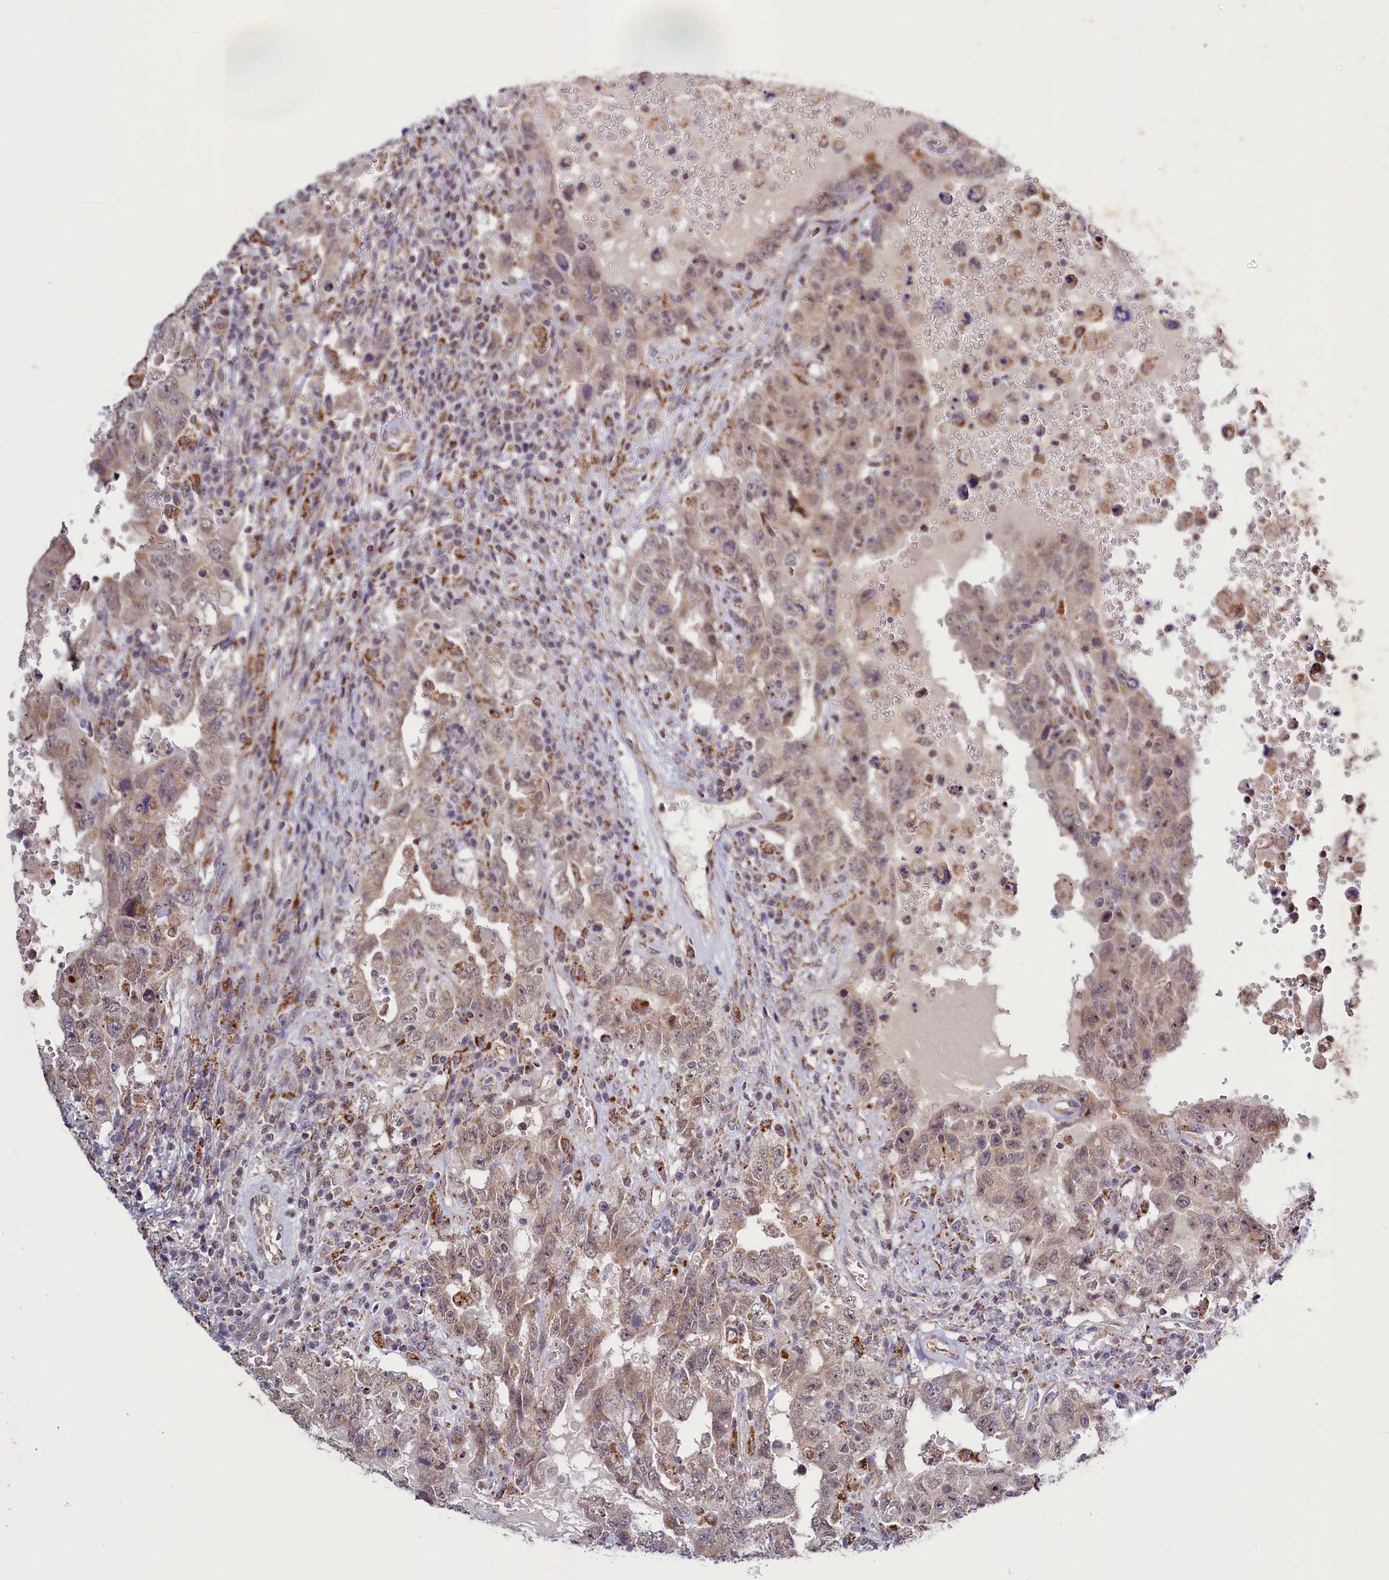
{"staining": {"intensity": "weak", "quantity": ">75%", "location": "cytoplasmic/membranous"}, "tissue": "testis cancer", "cell_type": "Tumor cells", "image_type": "cancer", "snomed": [{"axis": "morphology", "description": "Carcinoma, Embryonal, NOS"}, {"axis": "topography", "description": "Testis"}], "caption": "Embryonal carcinoma (testis) stained for a protein shows weak cytoplasmic/membranous positivity in tumor cells.", "gene": "DYNC2H1", "patient": {"sex": "male", "age": 26}}